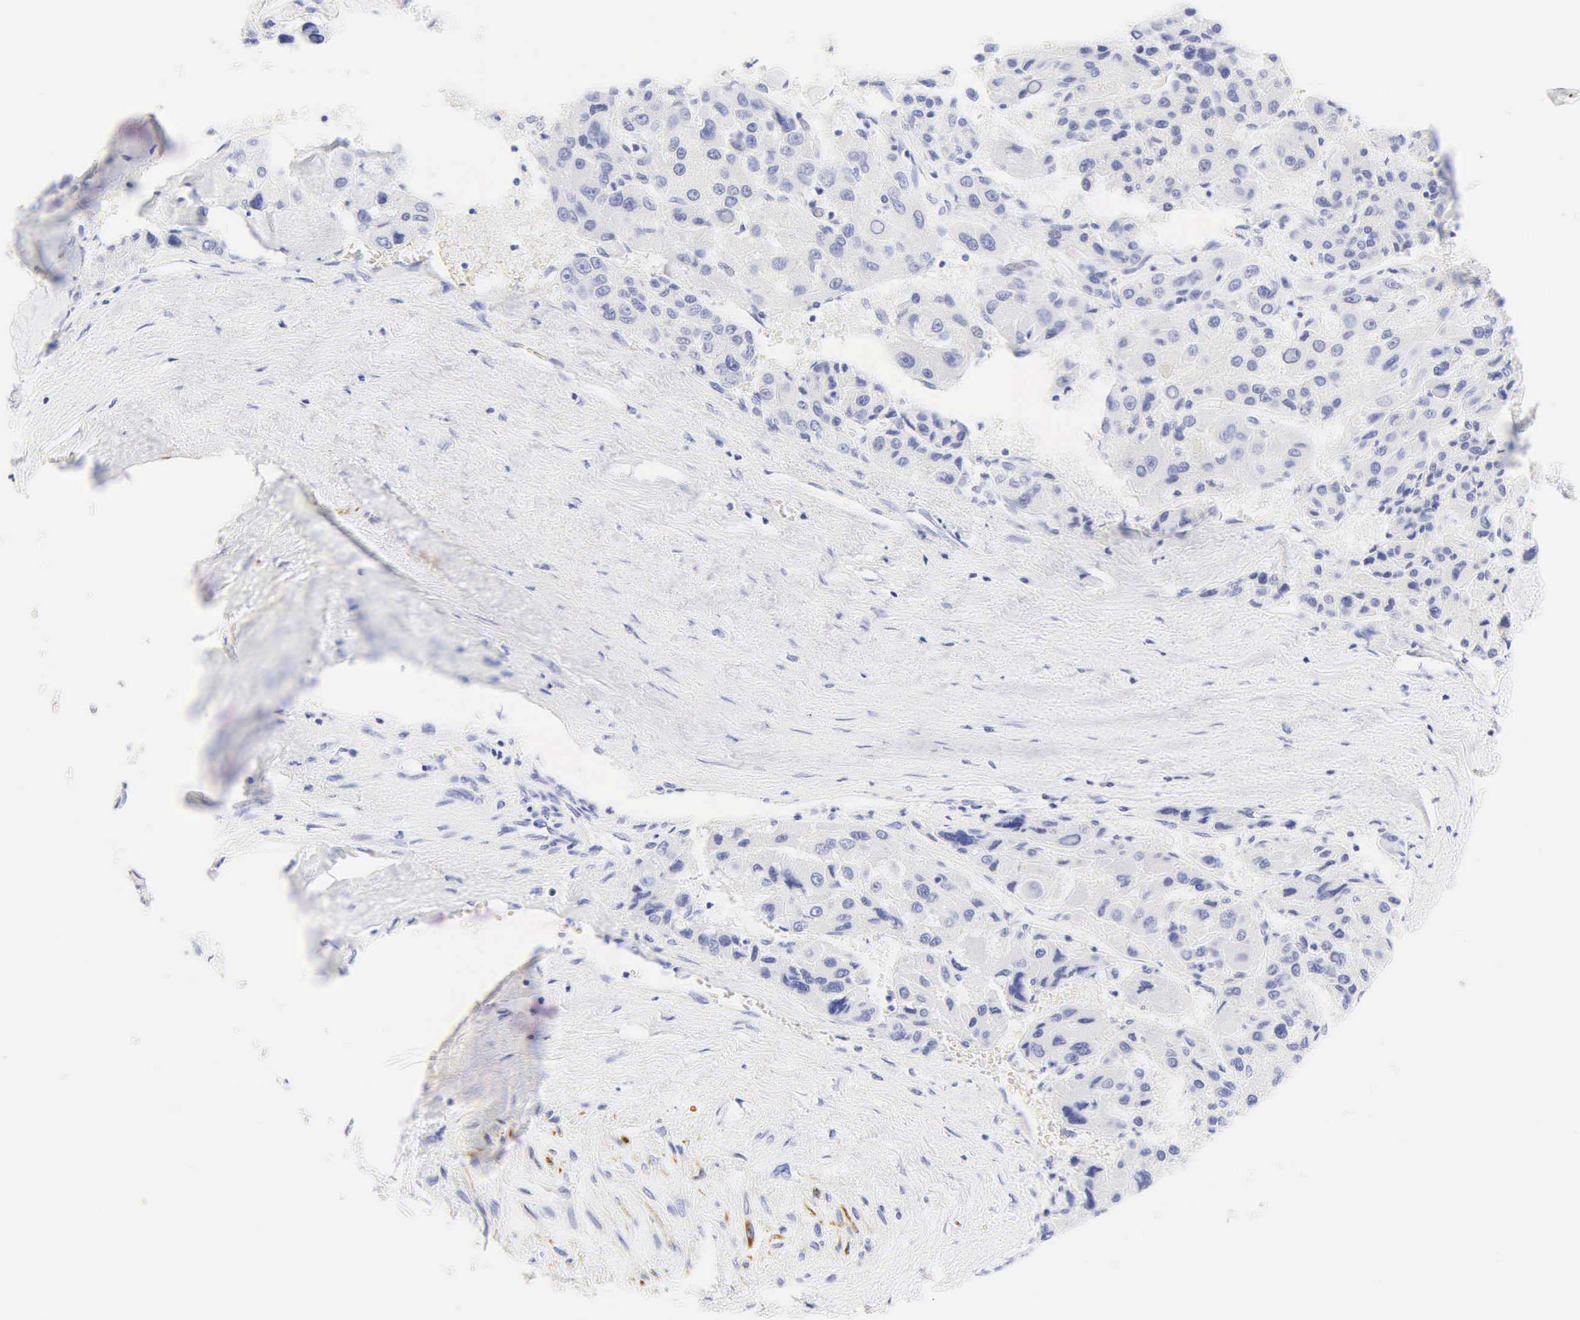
{"staining": {"intensity": "negative", "quantity": "none", "location": "none"}, "tissue": "liver cancer", "cell_type": "Tumor cells", "image_type": "cancer", "snomed": [{"axis": "morphology", "description": "Carcinoma, Hepatocellular, NOS"}, {"axis": "topography", "description": "Liver"}], "caption": "A high-resolution photomicrograph shows immunohistochemistry (IHC) staining of hepatocellular carcinoma (liver), which exhibits no significant positivity in tumor cells.", "gene": "DES", "patient": {"sex": "male", "age": 64}}